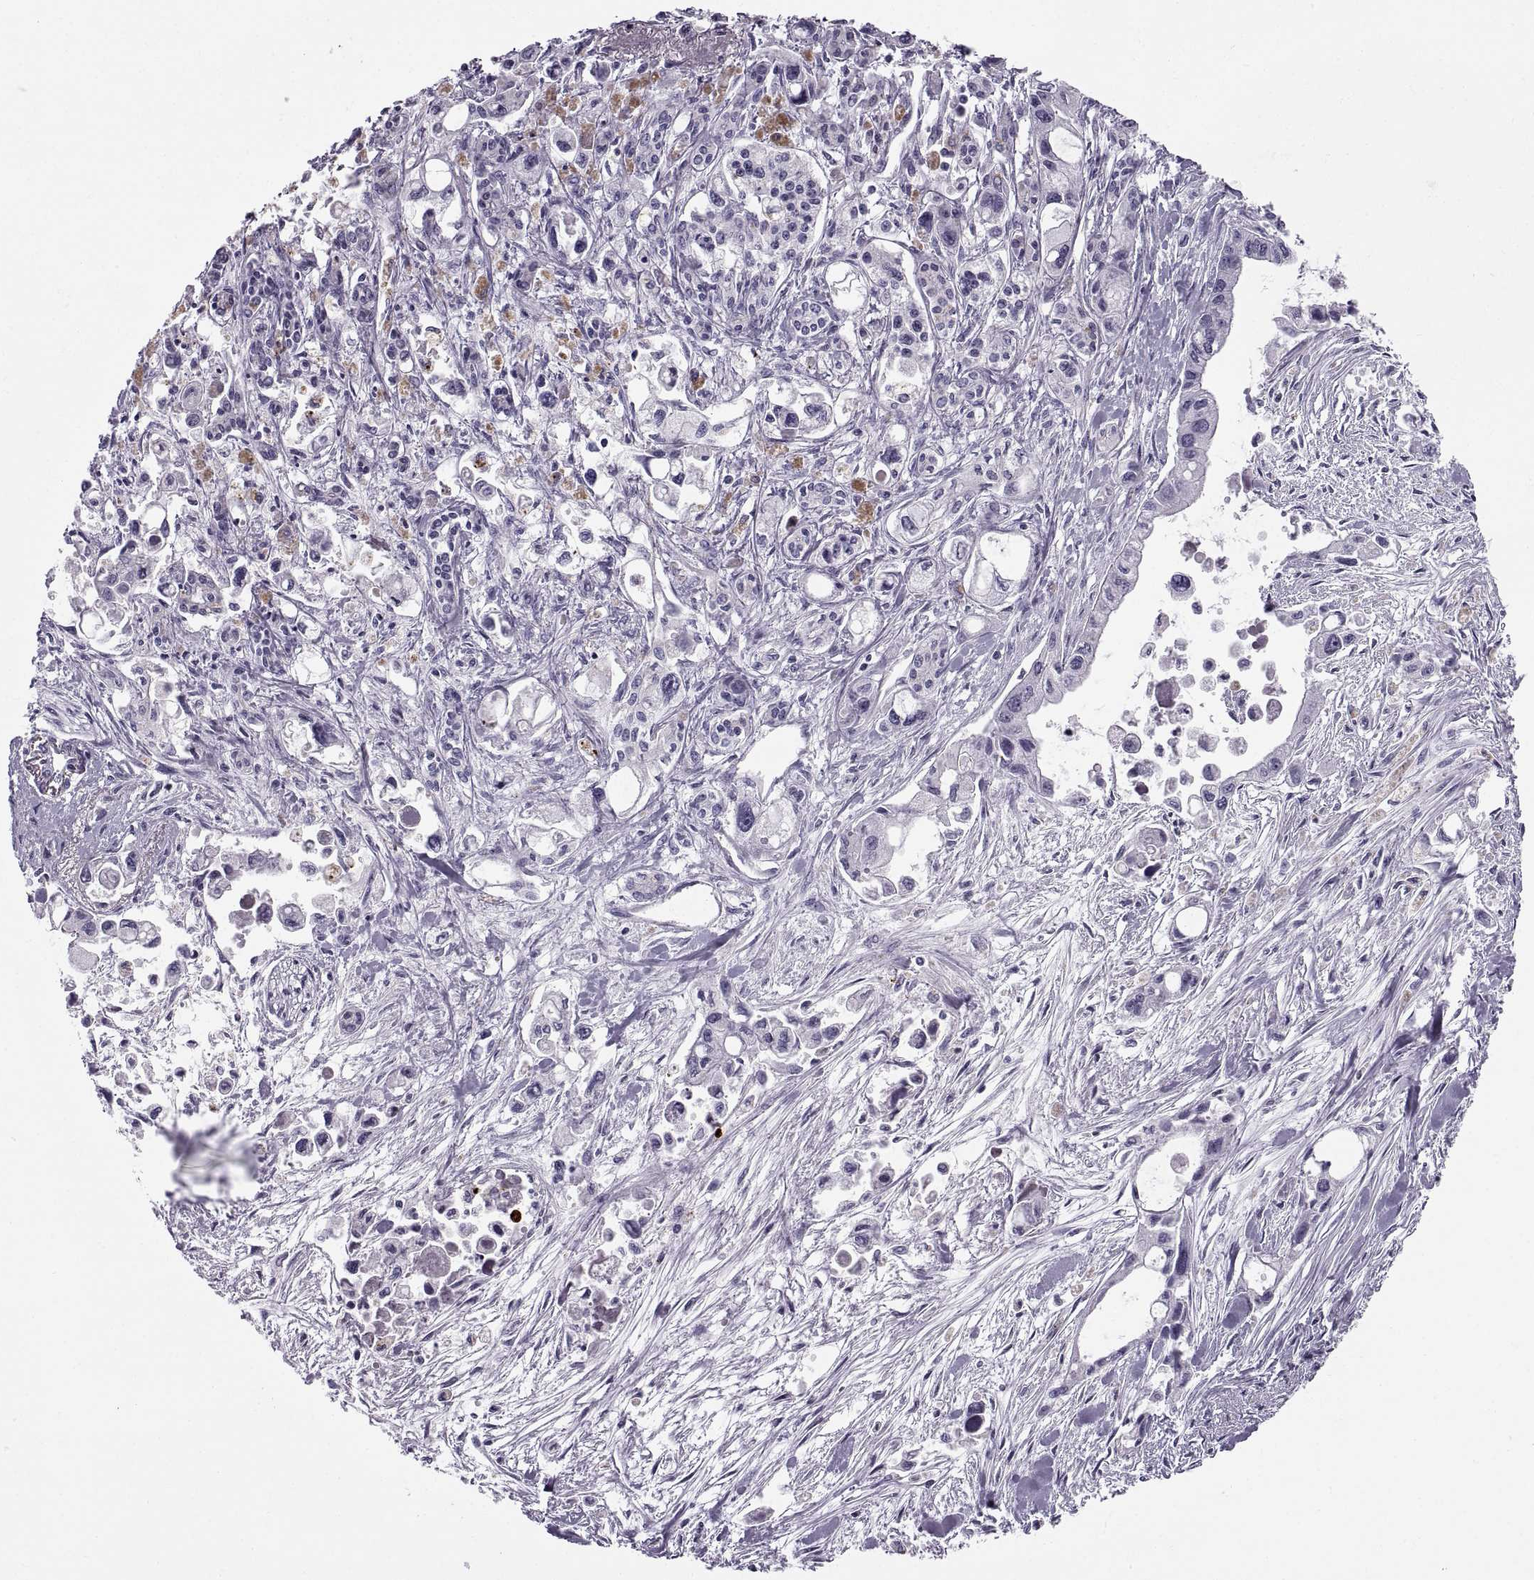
{"staining": {"intensity": "negative", "quantity": "none", "location": "none"}, "tissue": "pancreatic cancer", "cell_type": "Tumor cells", "image_type": "cancer", "snomed": [{"axis": "morphology", "description": "Adenocarcinoma, NOS"}, {"axis": "topography", "description": "Pancreas"}], "caption": "Pancreatic cancer (adenocarcinoma) stained for a protein using immunohistochemistry (IHC) demonstrates no positivity tumor cells.", "gene": "CALCR", "patient": {"sex": "female", "age": 61}}